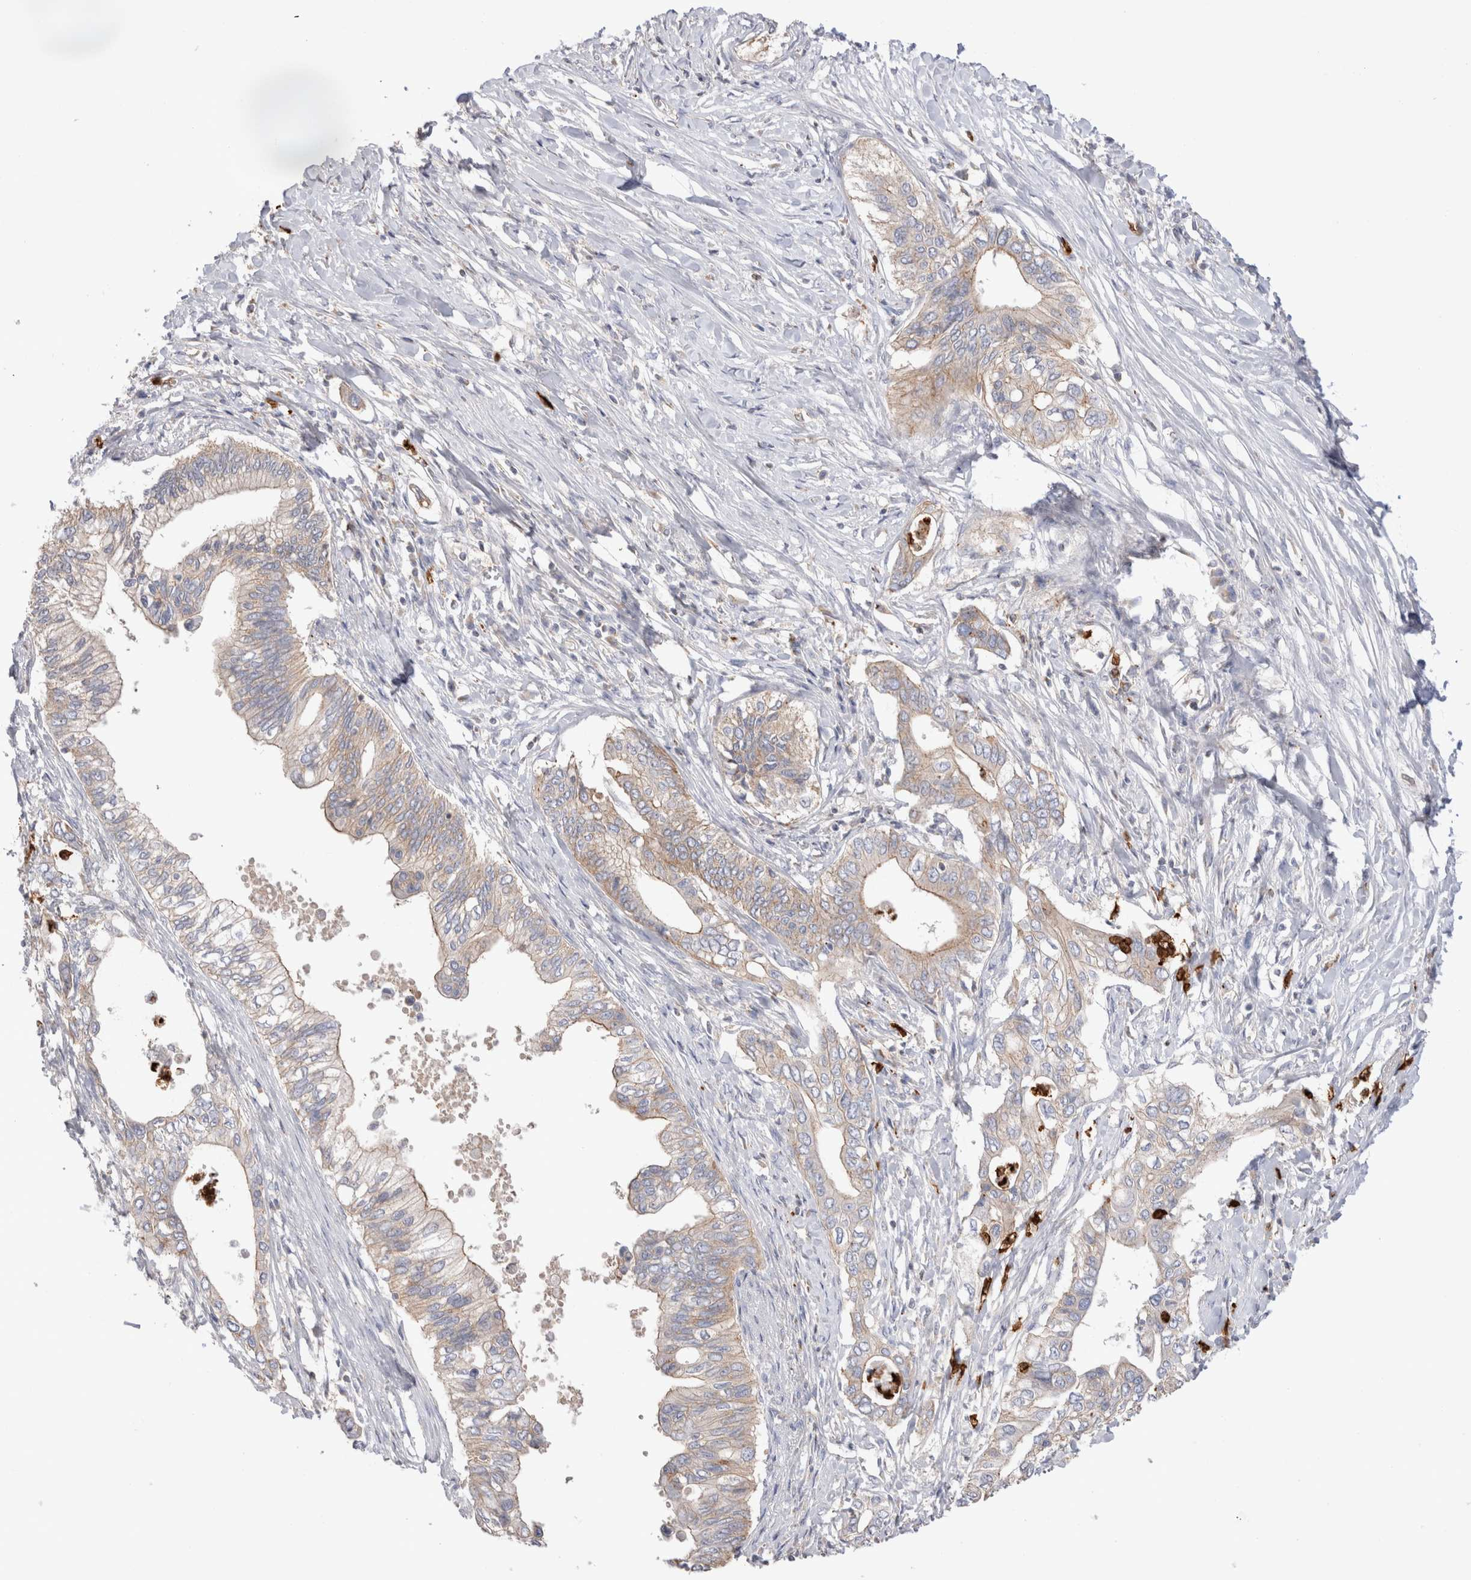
{"staining": {"intensity": "weak", "quantity": ">75%", "location": "cytoplasmic/membranous"}, "tissue": "pancreatic cancer", "cell_type": "Tumor cells", "image_type": "cancer", "snomed": [{"axis": "morphology", "description": "Normal tissue, NOS"}, {"axis": "morphology", "description": "Adenocarcinoma, NOS"}, {"axis": "topography", "description": "Pancreas"}, {"axis": "topography", "description": "Peripheral nerve tissue"}], "caption": "A photomicrograph of human adenocarcinoma (pancreatic) stained for a protein shows weak cytoplasmic/membranous brown staining in tumor cells.", "gene": "NXT2", "patient": {"sex": "male", "age": 59}}